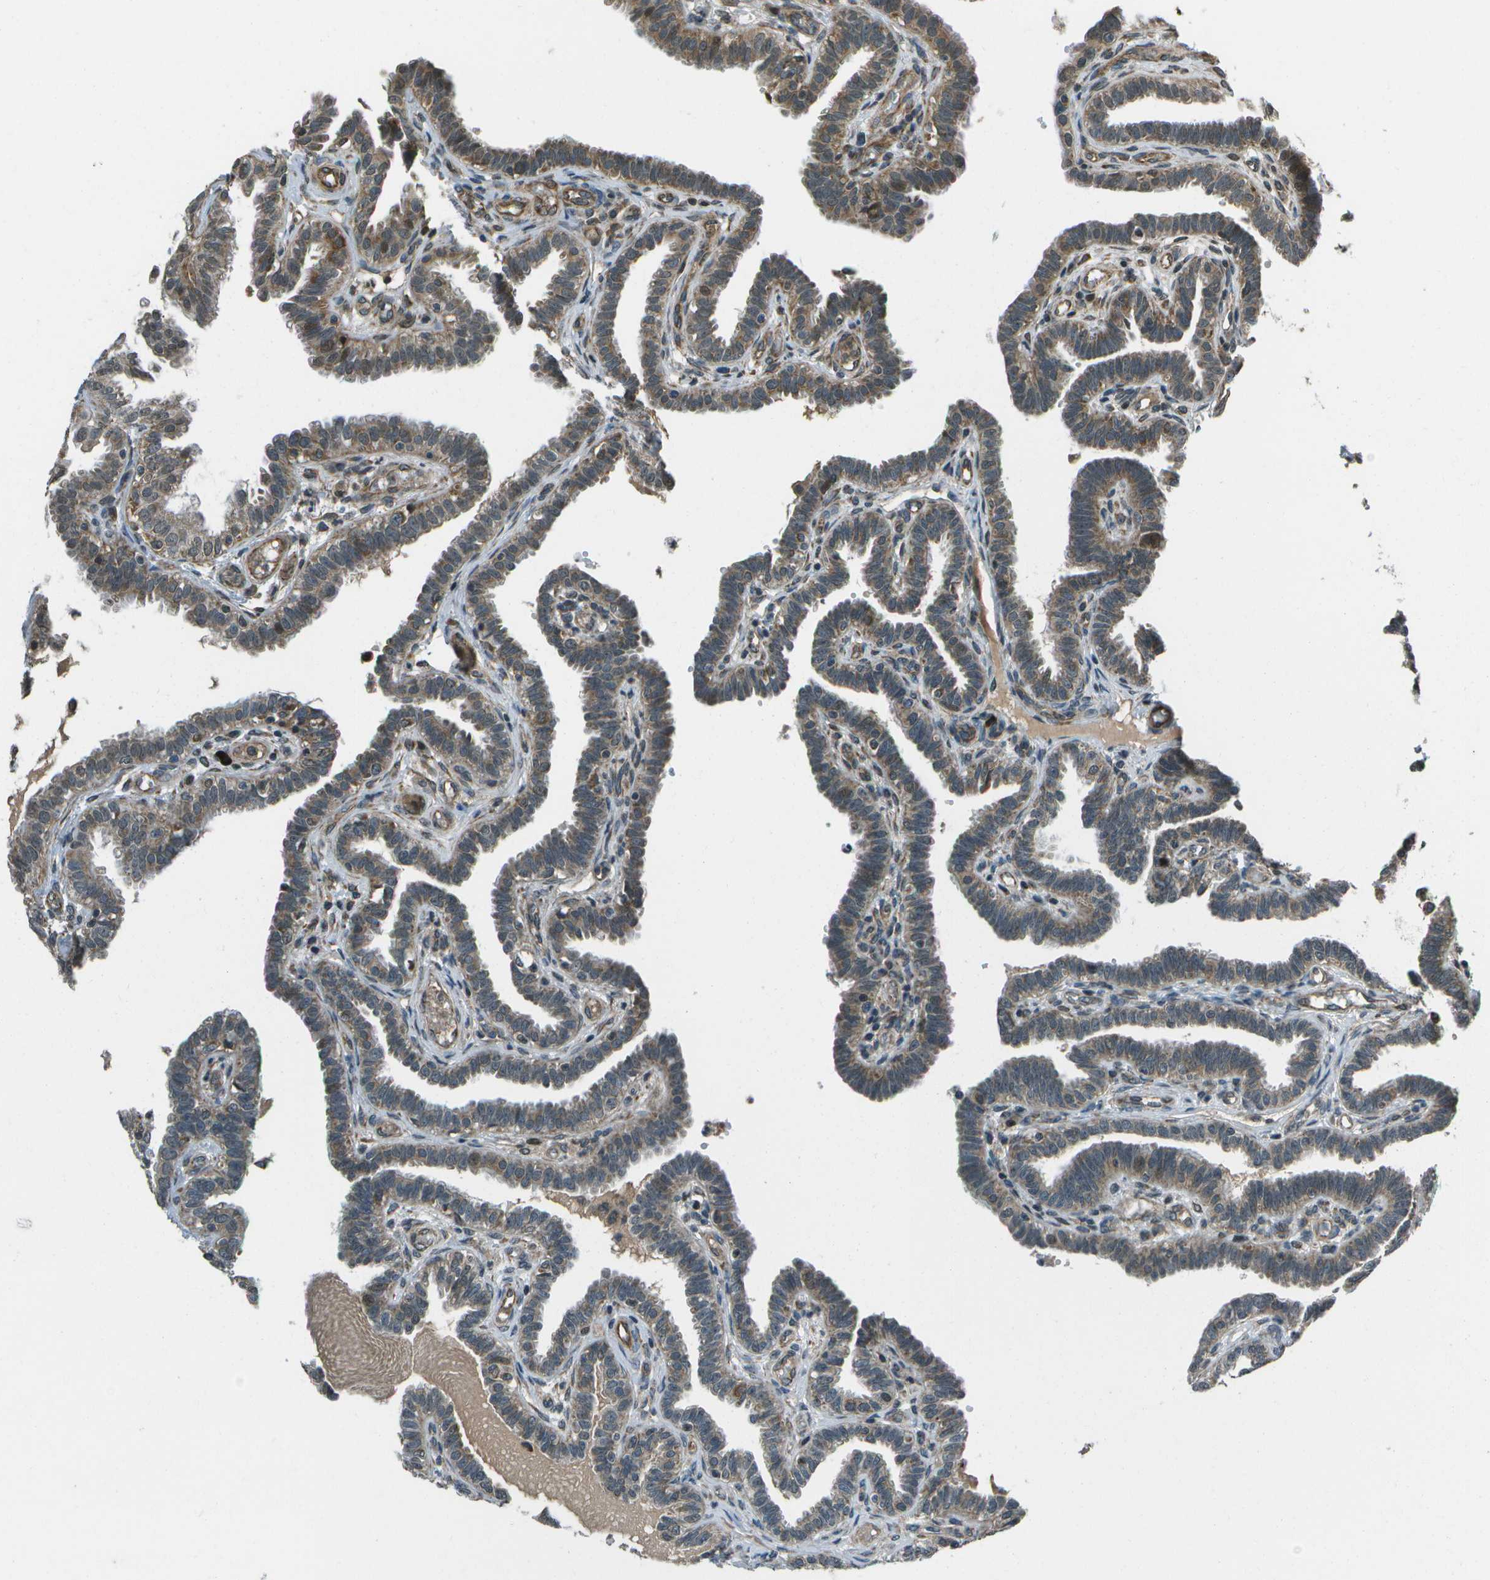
{"staining": {"intensity": "moderate", "quantity": ">75%", "location": "cytoplasmic/membranous"}, "tissue": "fallopian tube", "cell_type": "Glandular cells", "image_type": "normal", "snomed": [{"axis": "morphology", "description": "Normal tissue, NOS"}, {"axis": "topography", "description": "Fallopian tube"}, {"axis": "topography", "description": "Placenta"}], "caption": "Immunohistochemical staining of unremarkable human fallopian tube shows >75% levels of moderate cytoplasmic/membranous protein positivity in approximately >75% of glandular cells. Using DAB (brown) and hematoxylin (blue) stains, captured at high magnification using brightfield microscopy.", "gene": "EIF2AK1", "patient": {"sex": "female", "age": 34}}